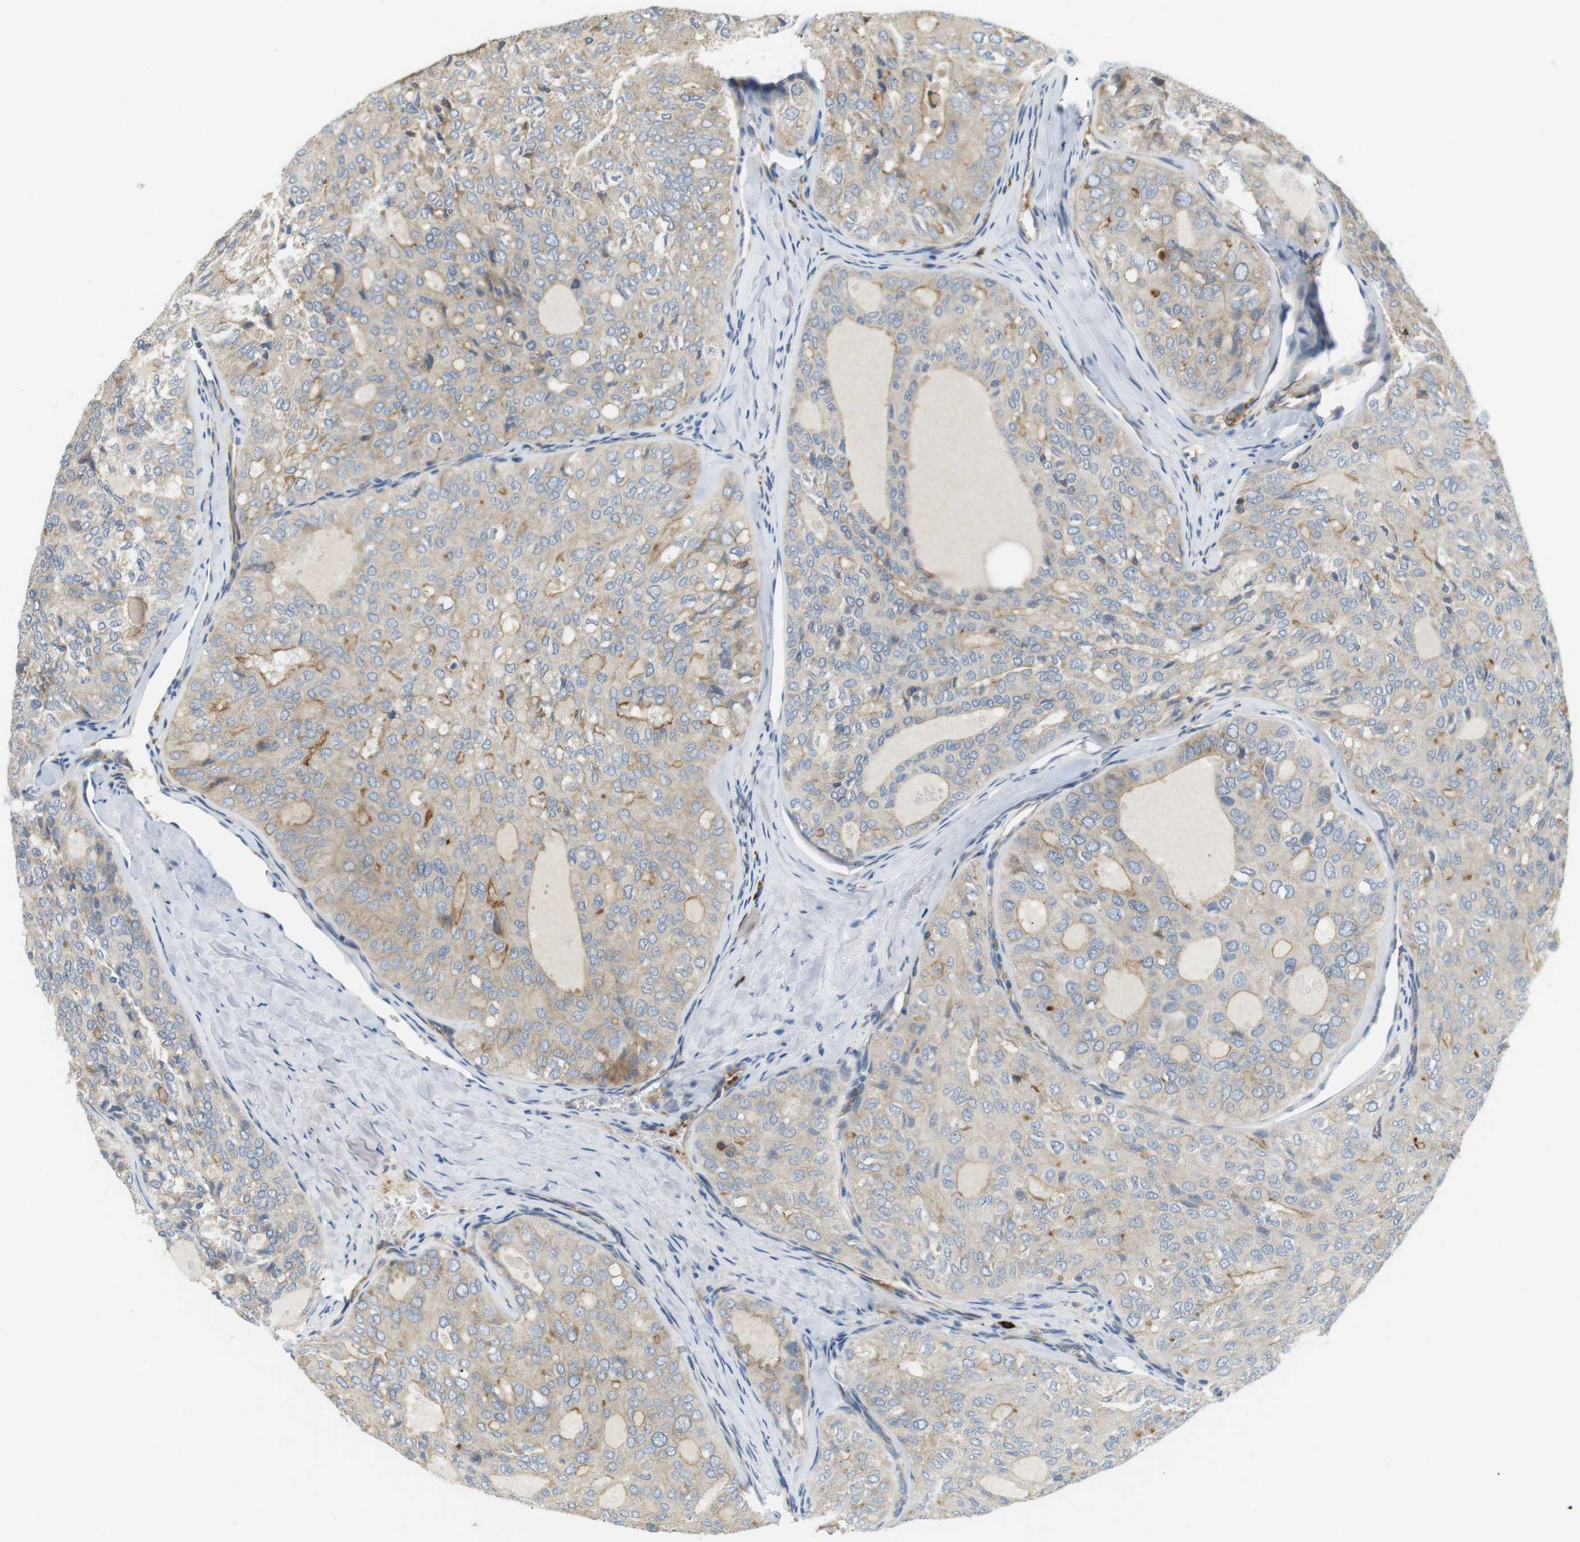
{"staining": {"intensity": "weak", "quantity": "25%-75%", "location": "cytoplasmic/membranous"}, "tissue": "thyroid cancer", "cell_type": "Tumor cells", "image_type": "cancer", "snomed": [{"axis": "morphology", "description": "Follicular adenoma carcinoma, NOS"}, {"axis": "topography", "description": "Thyroid gland"}], "caption": "The histopathology image shows a brown stain indicating the presence of a protein in the cytoplasmic/membranous of tumor cells in thyroid cancer.", "gene": "TMEM200A", "patient": {"sex": "male", "age": 75}}